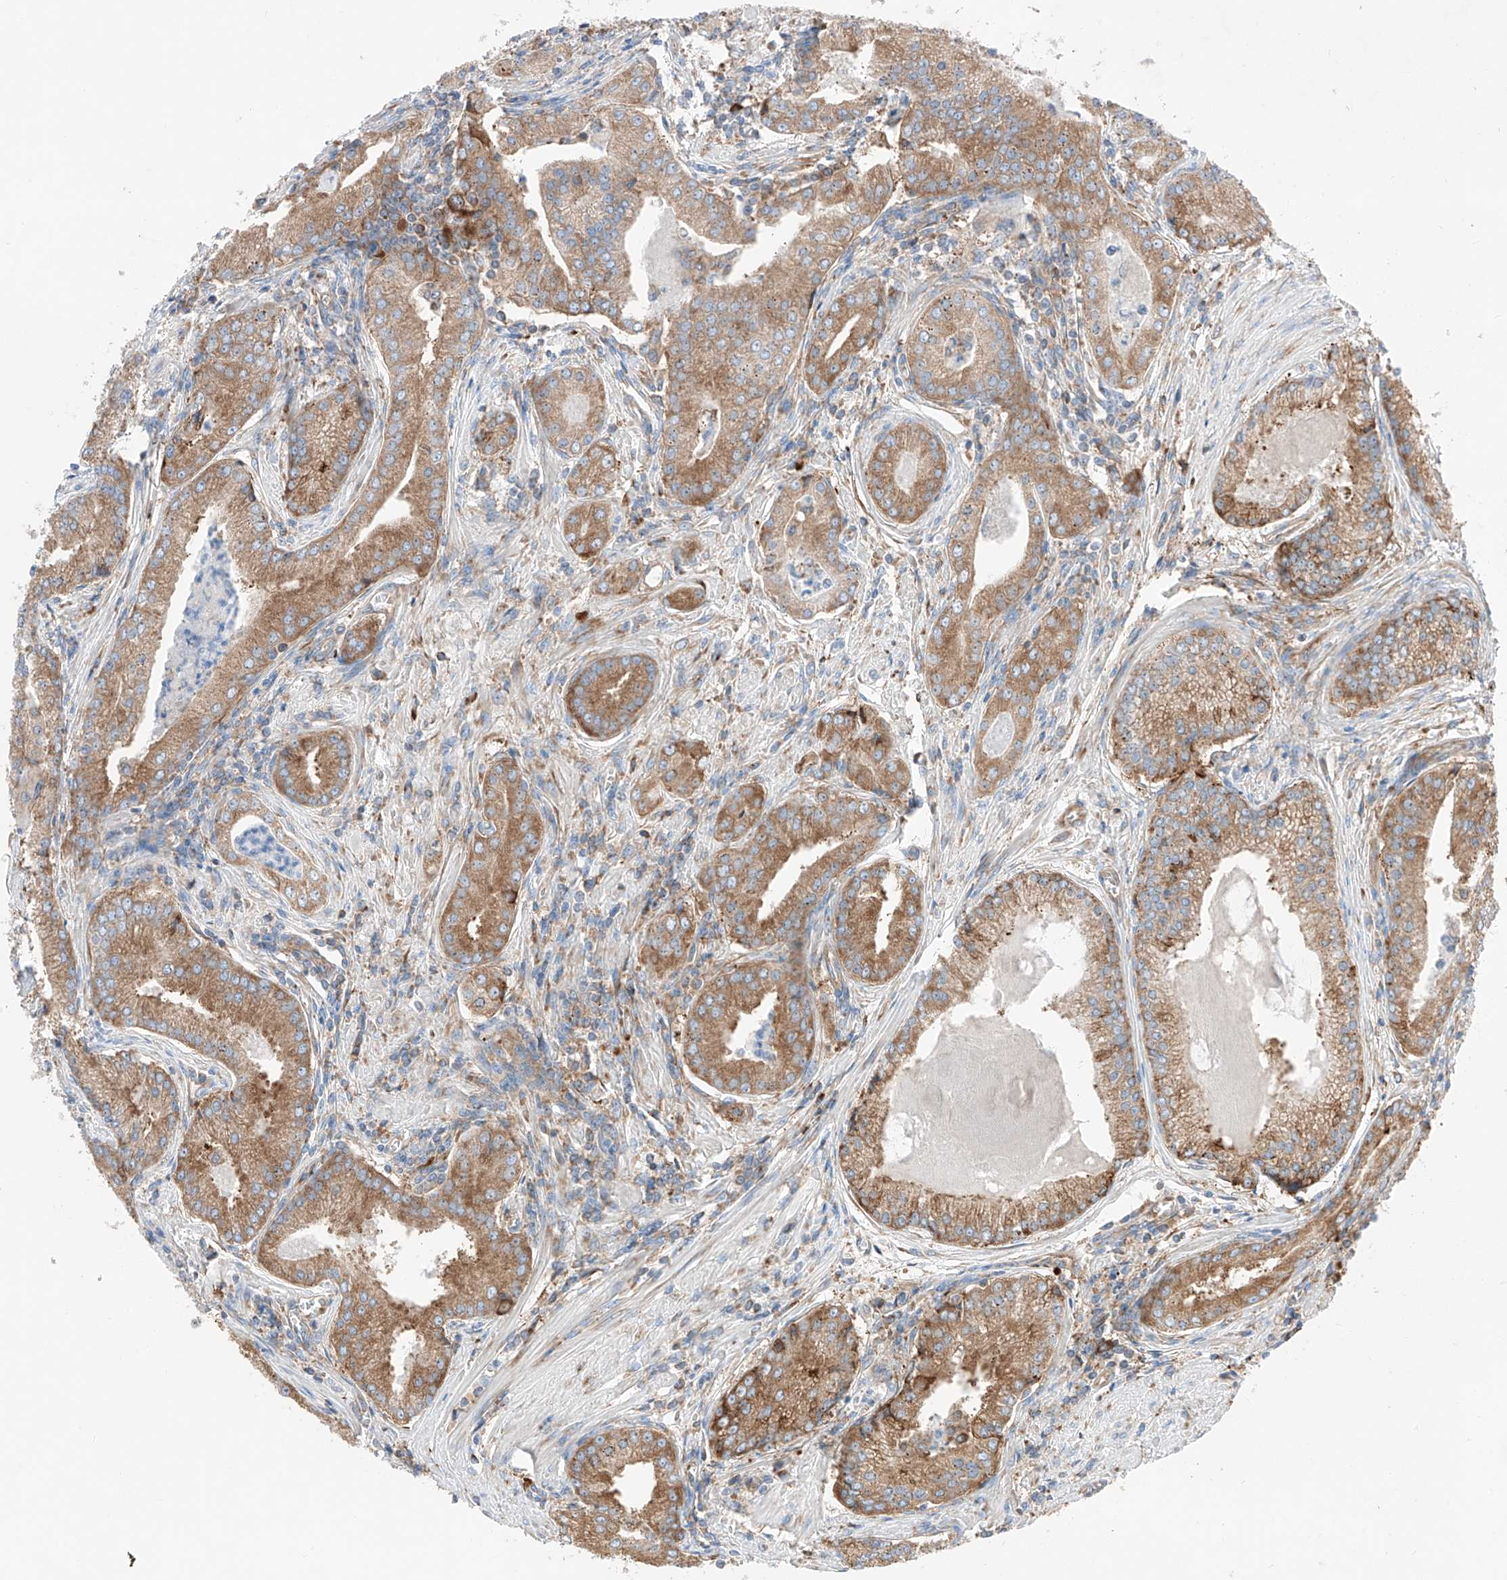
{"staining": {"intensity": "moderate", "quantity": ">75%", "location": "cytoplasmic/membranous"}, "tissue": "prostate cancer", "cell_type": "Tumor cells", "image_type": "cancer", "snomed": [{"axis": "morphology", "description": "Adenocarcinoma, Low grade"}, {"axis": "topography", "description": "Prostate"}], "caption": "Immunohistochemistry histopathology image of human prostate cancer (adenocarcinoma (low-grade)) stained for a protein (brown), which displays medium levels of moderate cytoplasmic/membranous positivity in approximately >75% of tumor cells.", "gene": "CRELD1", "patient": {"sex": "male", "age": 54}}